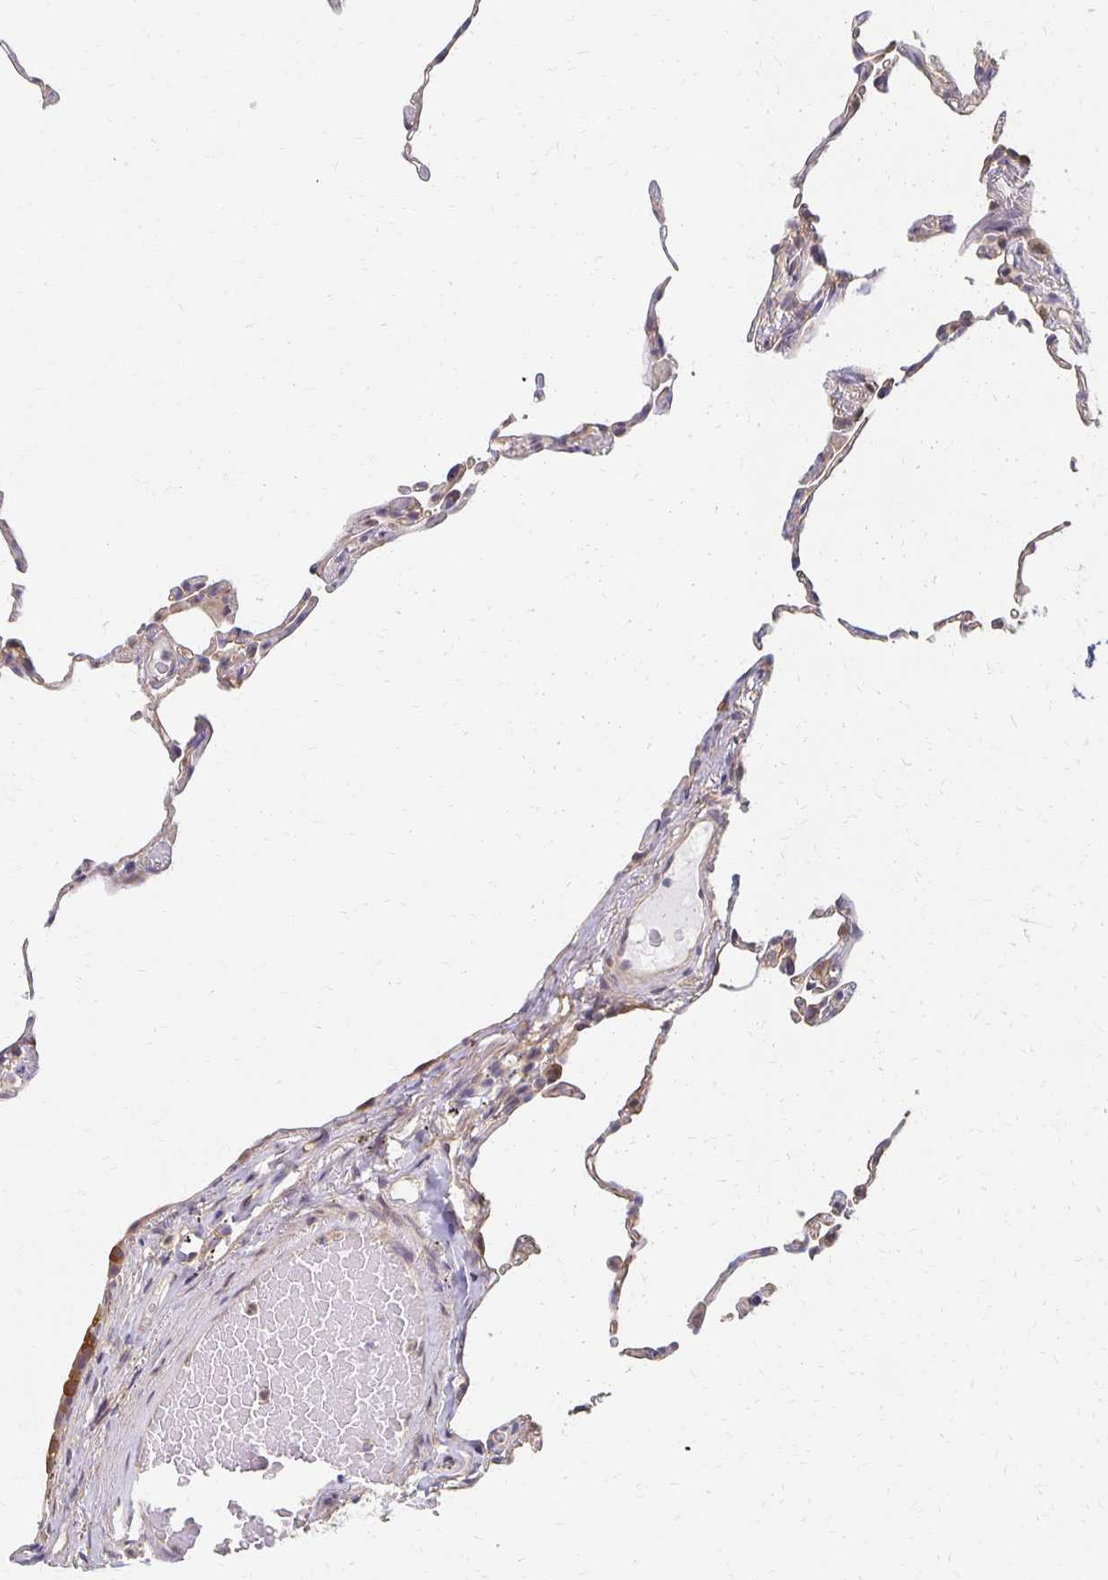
{"staining": {"intensity": "weak", "quantity": "<25%", "location": "cytoplasmic/membranous"}, "tissue": "lung", "cell_type": "Alveolar cells", "image_type": "normal", "snomed": [{"axis": "morphology", "description": "Normal tissue, NOS"}, {"axis": "topography", "description": "Lung"}], "caption": "The micrograph displays no significant positivity in alveolar cells of lung.", "gene": "SORL1", "patient": {"sex": "female", "age": 57}}